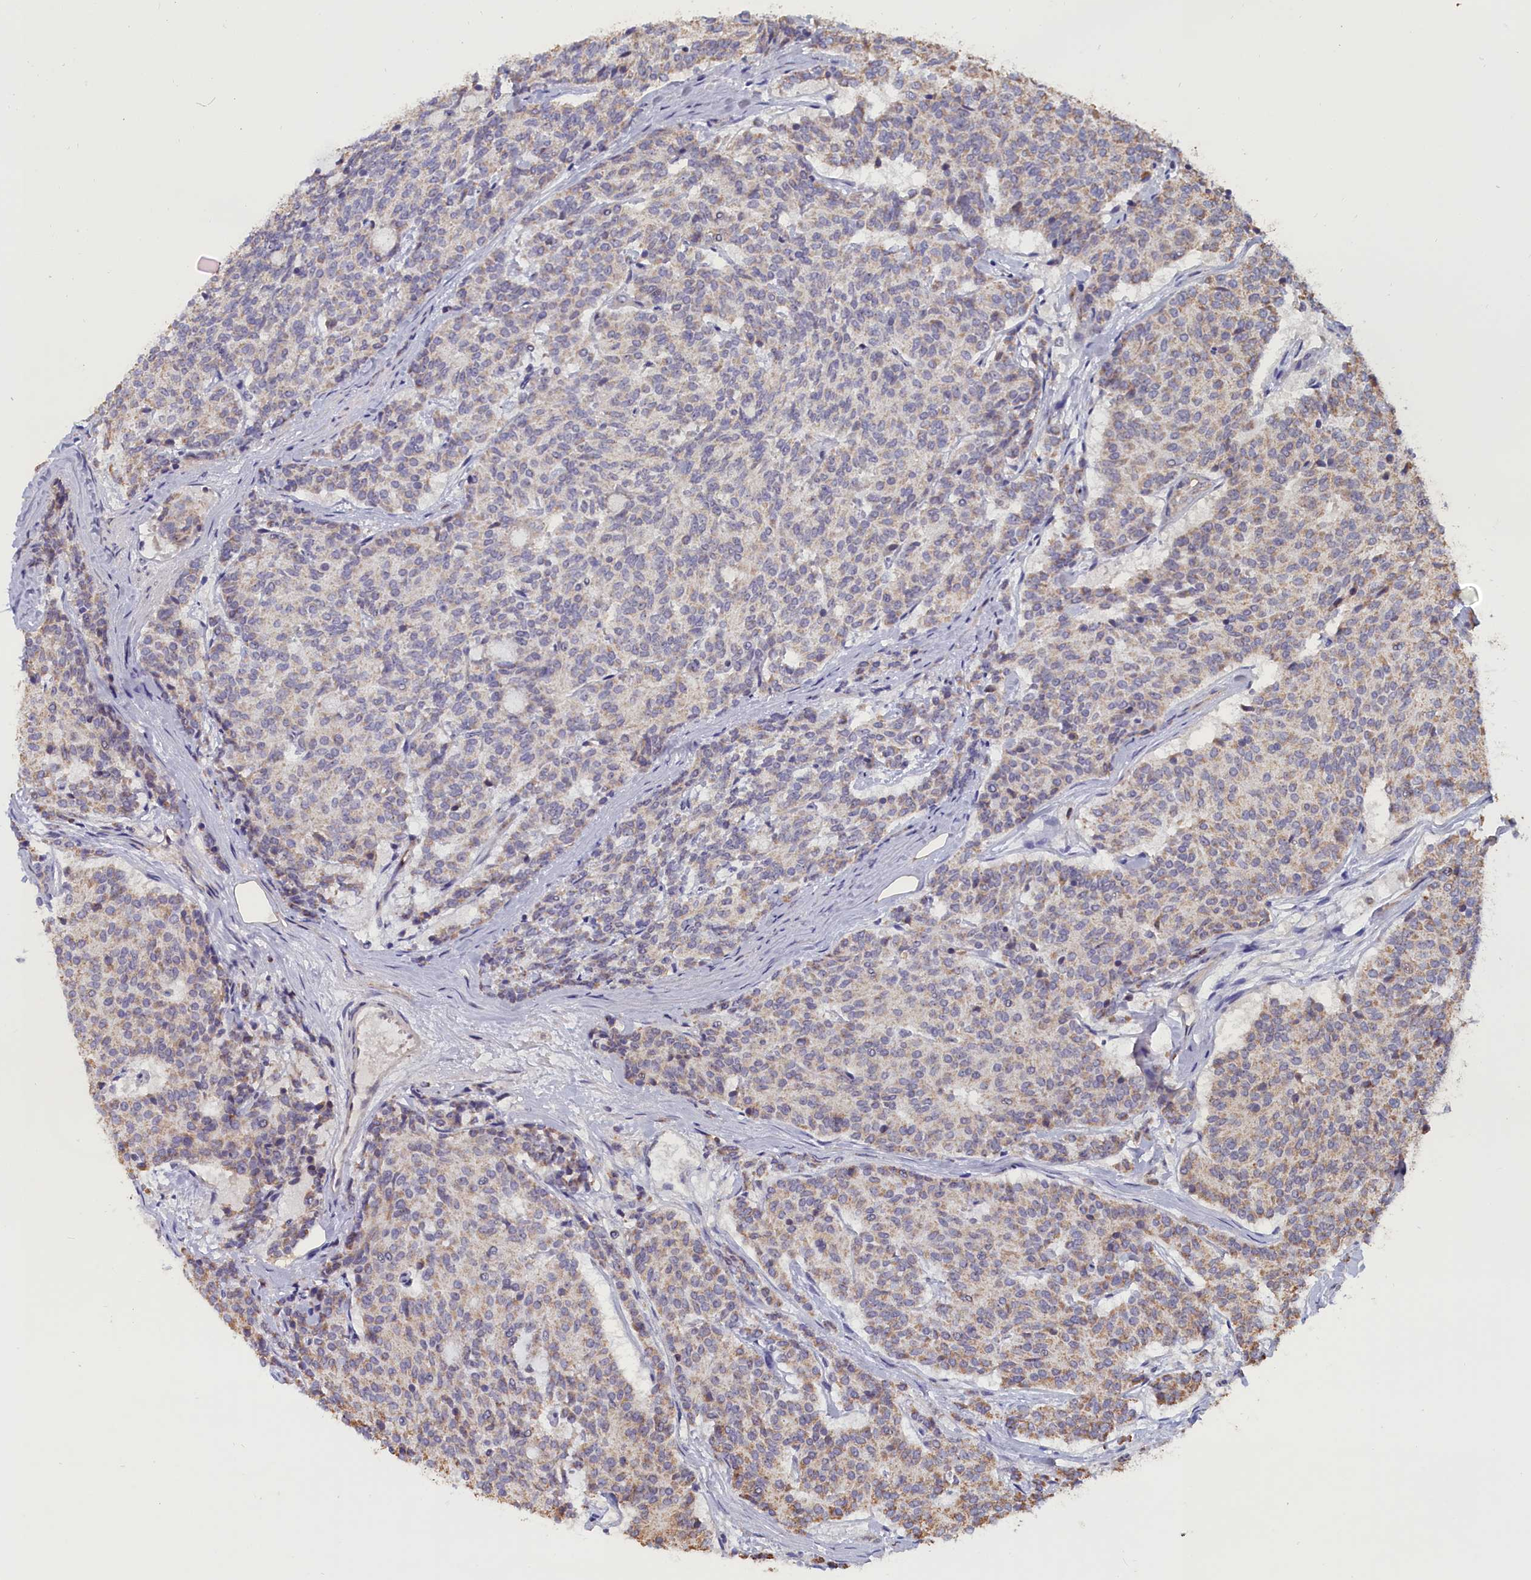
{"staining": {"intensity": "weak", "quantity": "<25%", "location": "cytoplasmic/membranous"}, "tissue": "carcinoid", "cell_type": "Tumor cells", "image_type": "cancer", "snomed": [{"axis": "morphology", "description": "Carcinoid, malignant, NOS"}, {"axis": "topography", "description": "Pancreas"}], "caption": "DAB immunohistochemical staining of human malignant carcinoid reveals no significant staining in tumor cells.", "gene": "ZNF816", "patient": {"sex": "female", "age": 54}}